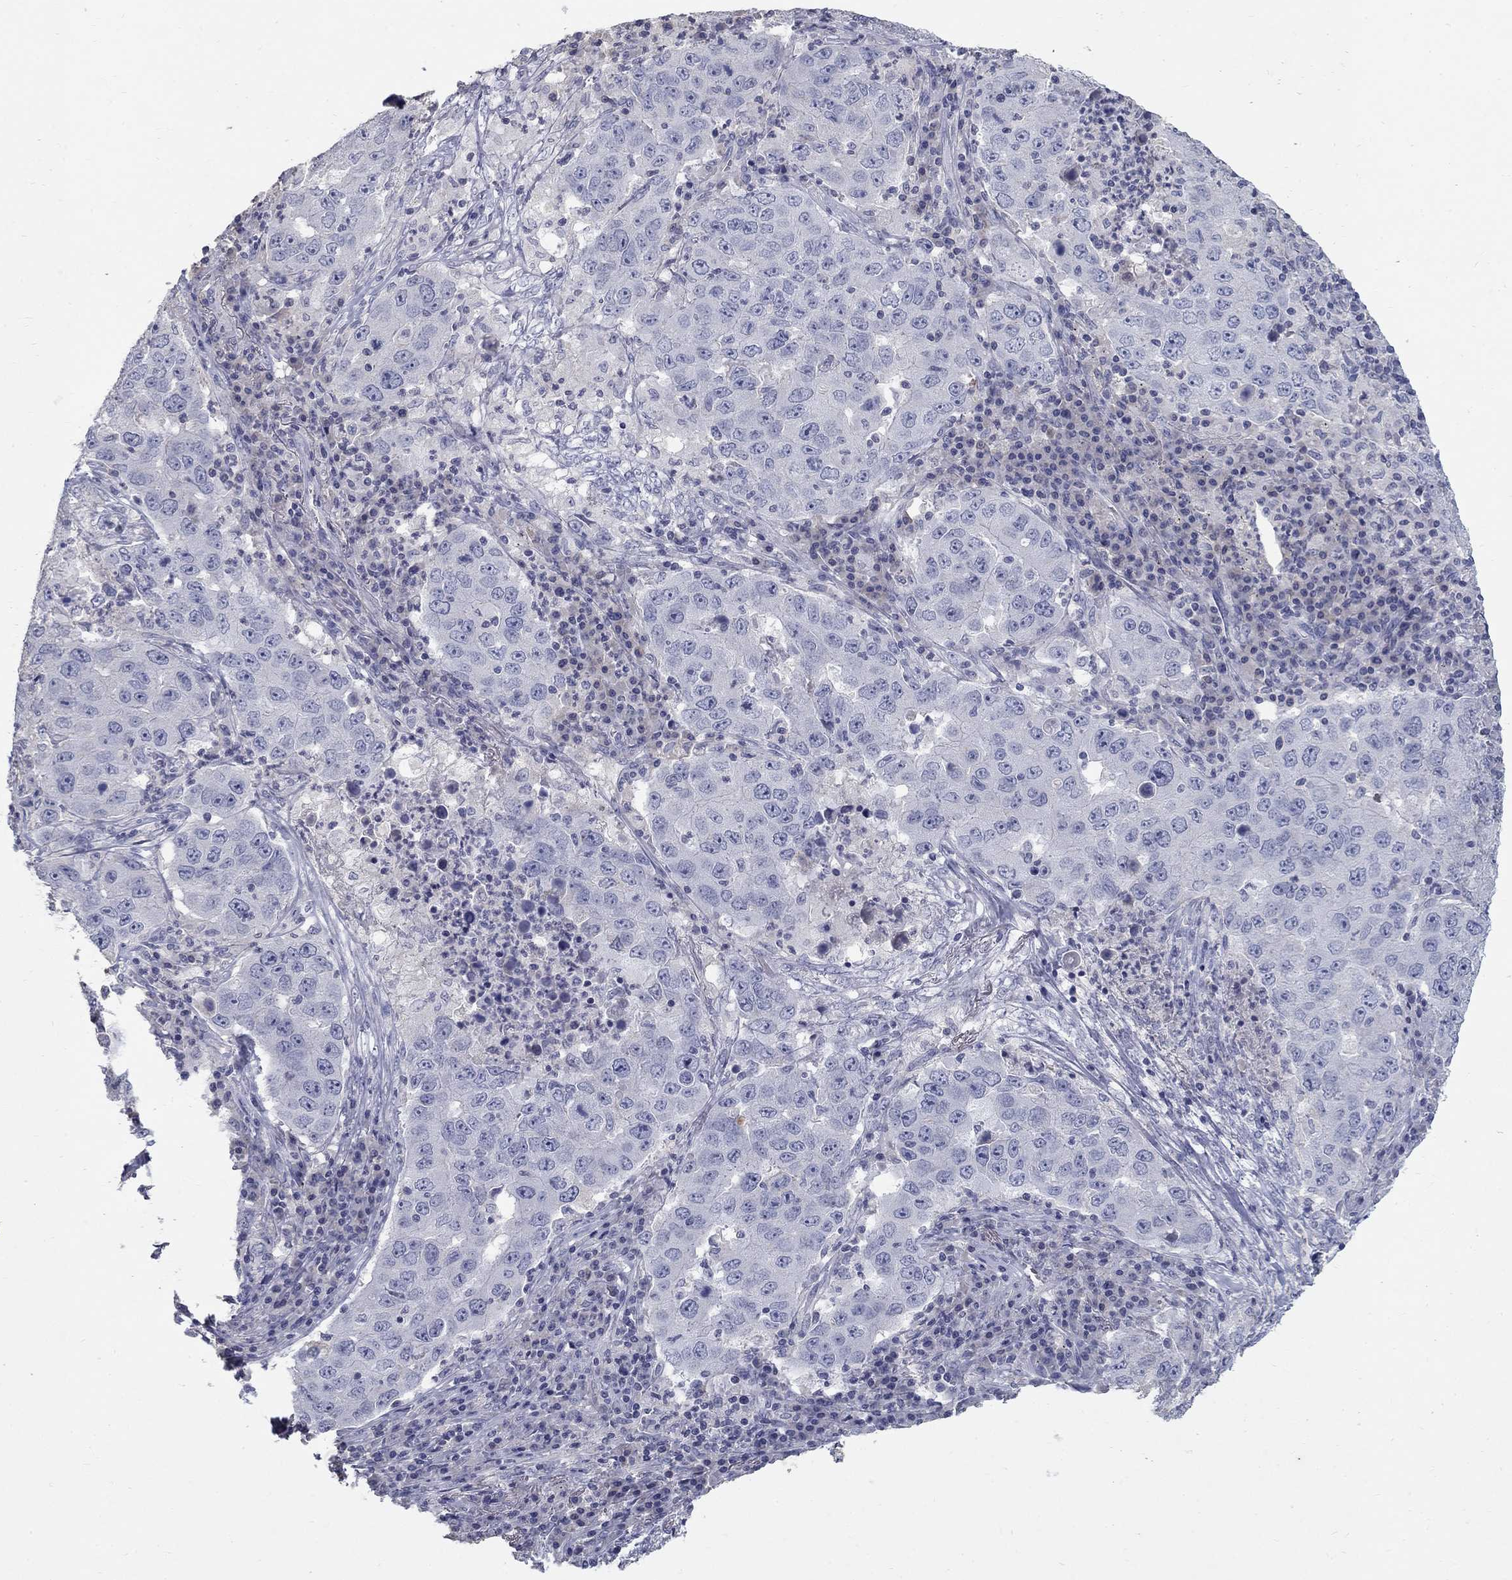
{"staining": {"intensity": "negative", "quantity": "none", "location": "none"}, "tissue": "lung cancer", "cell_type": "Tumor cells", "image_type": "cancer", "snomed": [{"axis": "morphology", "description": "Adenocarcinoma, NOS"}, {"axis": "topography", "description": "Lung"}], "caption": "The IHC histopathology image has no significant positivity in tumor cells of lung cancer (adenocarcinoma) tissue.", "gene": "PTH1R", "patient": {"sex": "male", "age": 73}}